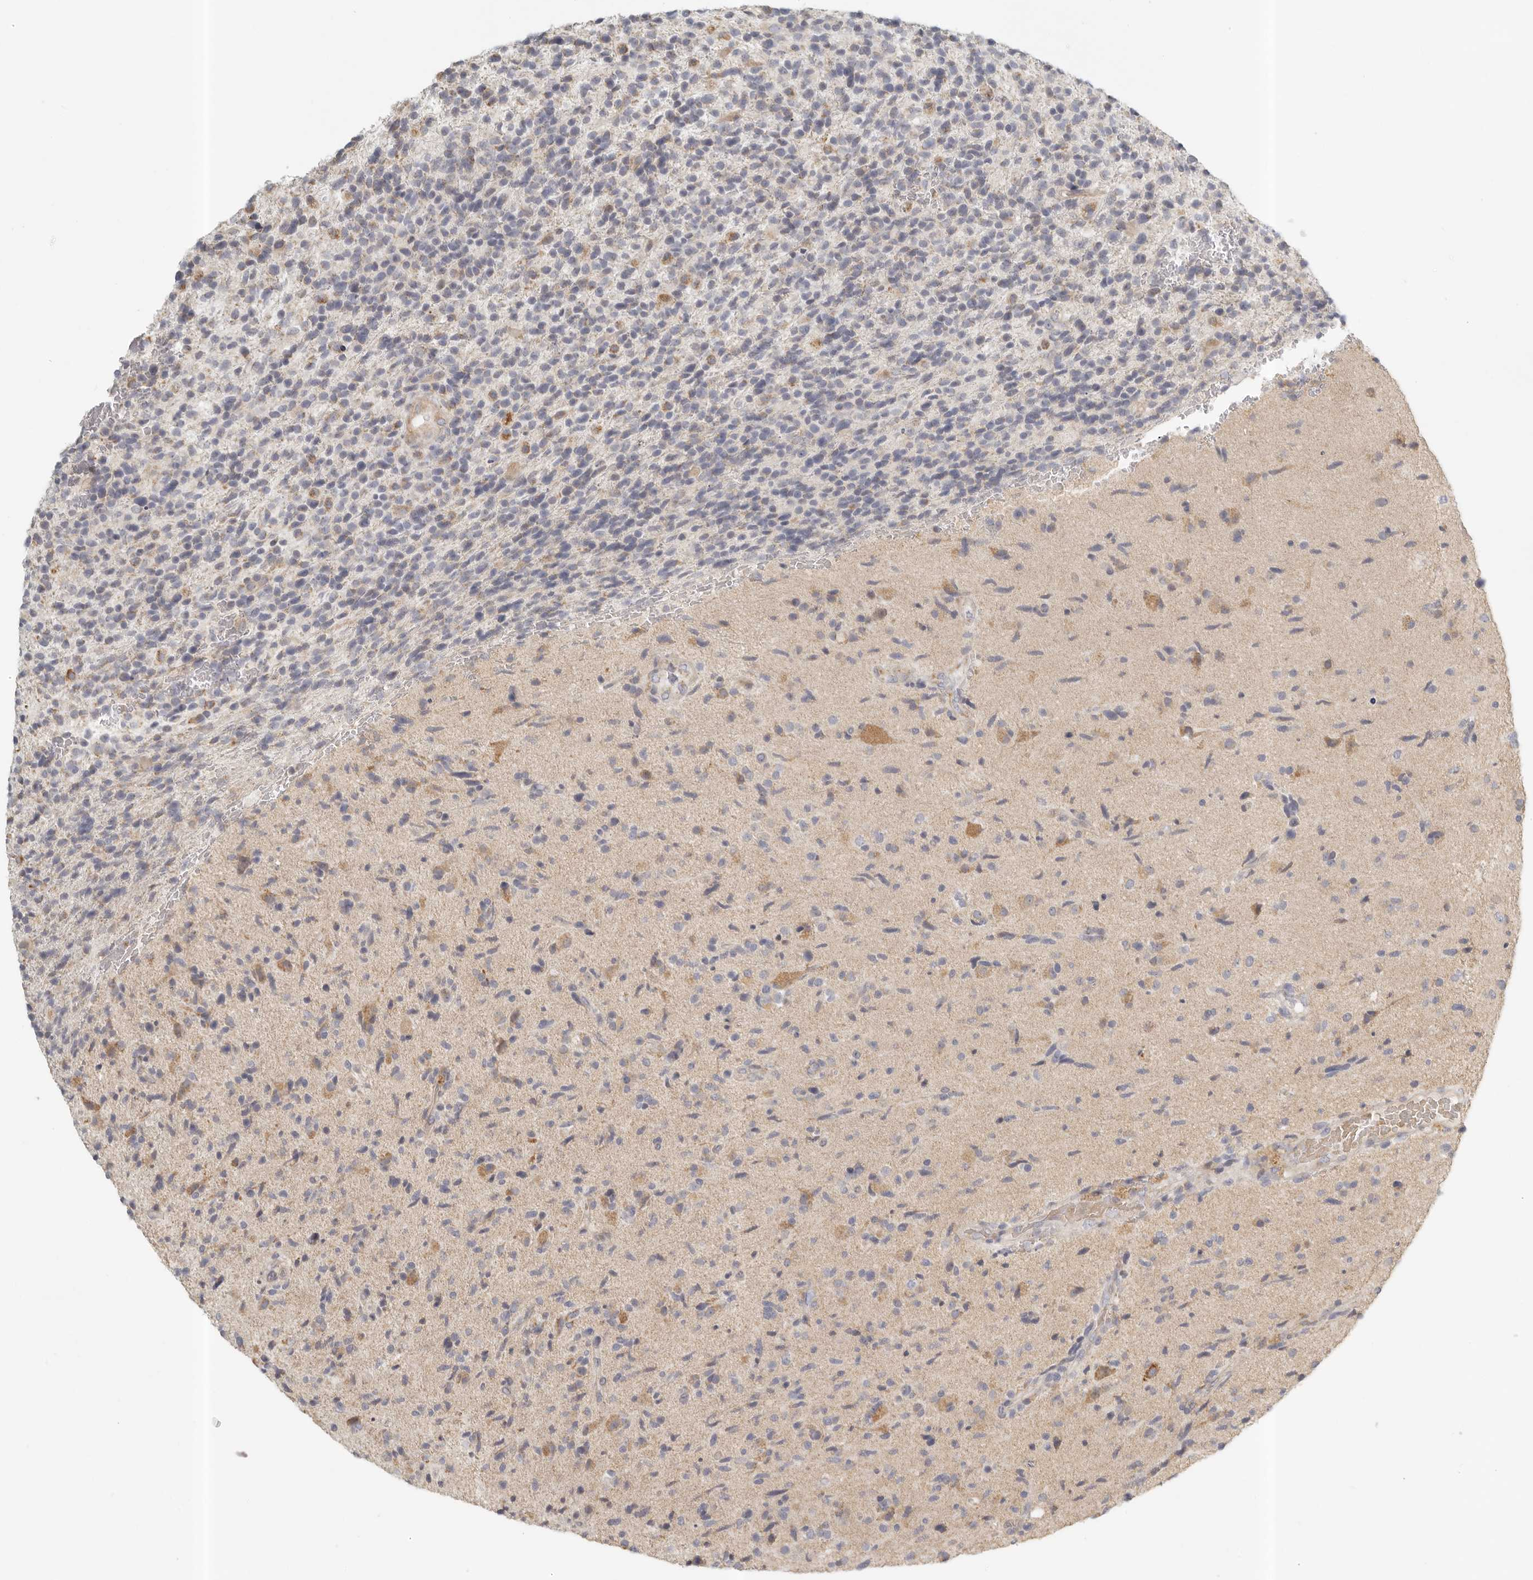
{"staining": {"intensity": "negative", "quantity": "none", "location": "none"}, "tissue": "glioma", "cell_type": "Tumor cells", "image_type": "cancer", "snomed": [{"axis": "morphology", "description": "Glioma, malignant, High grade"}, {"axis": "topography", "description": "Brain"}], "caption": "Immunohistochemistry (IHC) image of neoplastic tissue: human glioma stained with DAB (3,3'-diaminobenzidine) shows no significant protein expression in tumor cells. Nuclei are stained in blue.", "gene": "KDF1", "patient": {"sex": "male", "age": 72}}